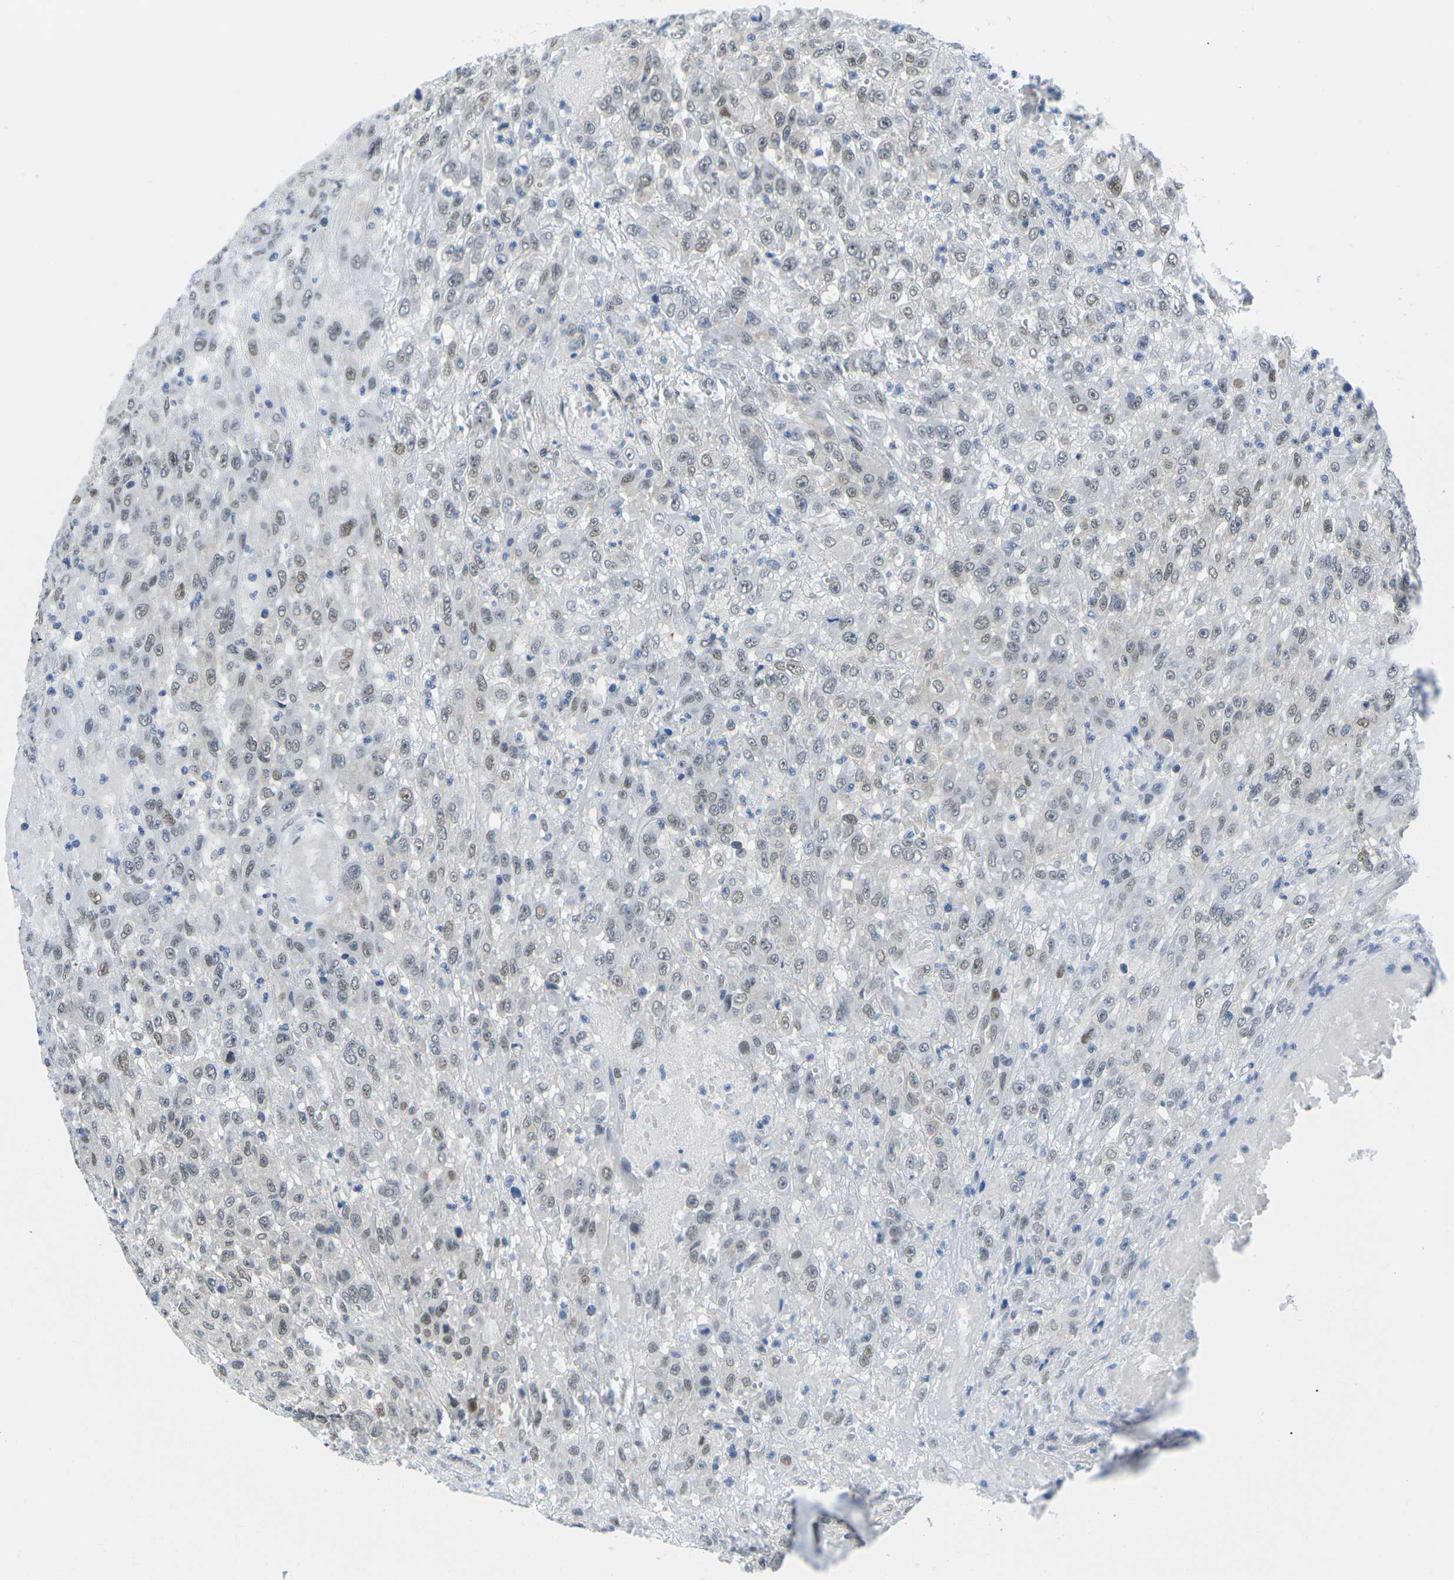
{"staining": {"intensity": "weak", "quantity": "<25%", "location": "nuclear"}, "tissue": "urothelial cancer", "cell_type": "Tumor cells", "image_type": "cancer", "snomed": [{"axis": "morphology", "description": "Urothelial carcinoma, High grade"}, {"axis": "topography", "description": "Urinary bladder"}], "caption": "Immunohistochemical staining of urothelial cancer demonstrates no significant expression in tumor cells. (DAB (3,3'-diaminobenzidine) immunohistochemistry (IHC) visualized using brightfield microscopy, high magnification).", "gene": "UBA7", "patient": {"sex": "male", "age": 46}}